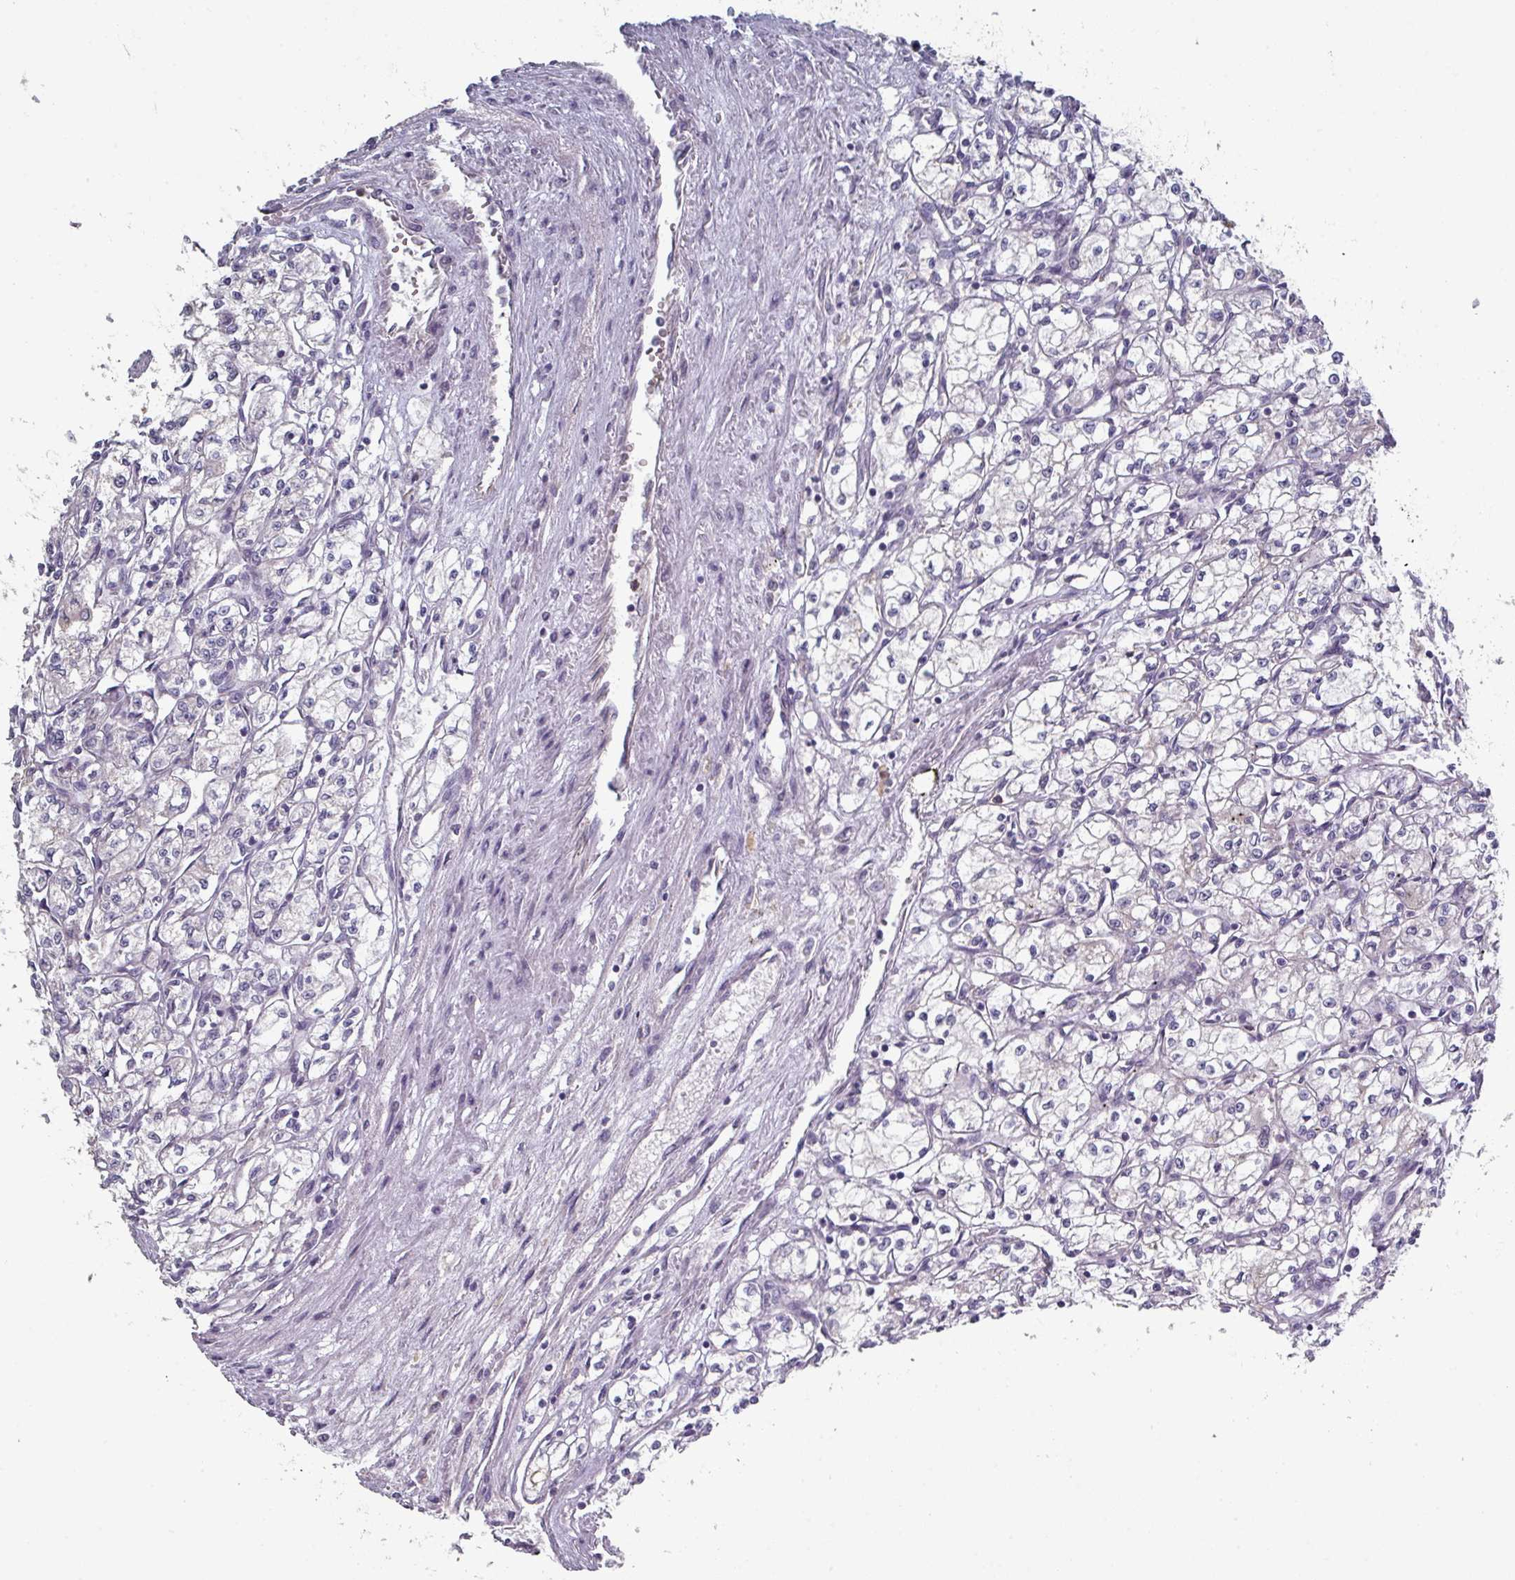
{"staining": {"intensity": "negative", "quantity": "none", "location": "none"}, "tissue": "renal cancer", "cell_type": "Tumor cells", "image_type": "cancer", "snomed": [{"axis": "morphology", "description": "Adenocarcinoma, NOS"}, {"axis": "topography", "description": "Kidney"}], "caption": "An image of human renal cancer is negative for staining in tumor cells.", "gene": "PRAMEF8", "patient": {"sex": "male", "age": 59}}